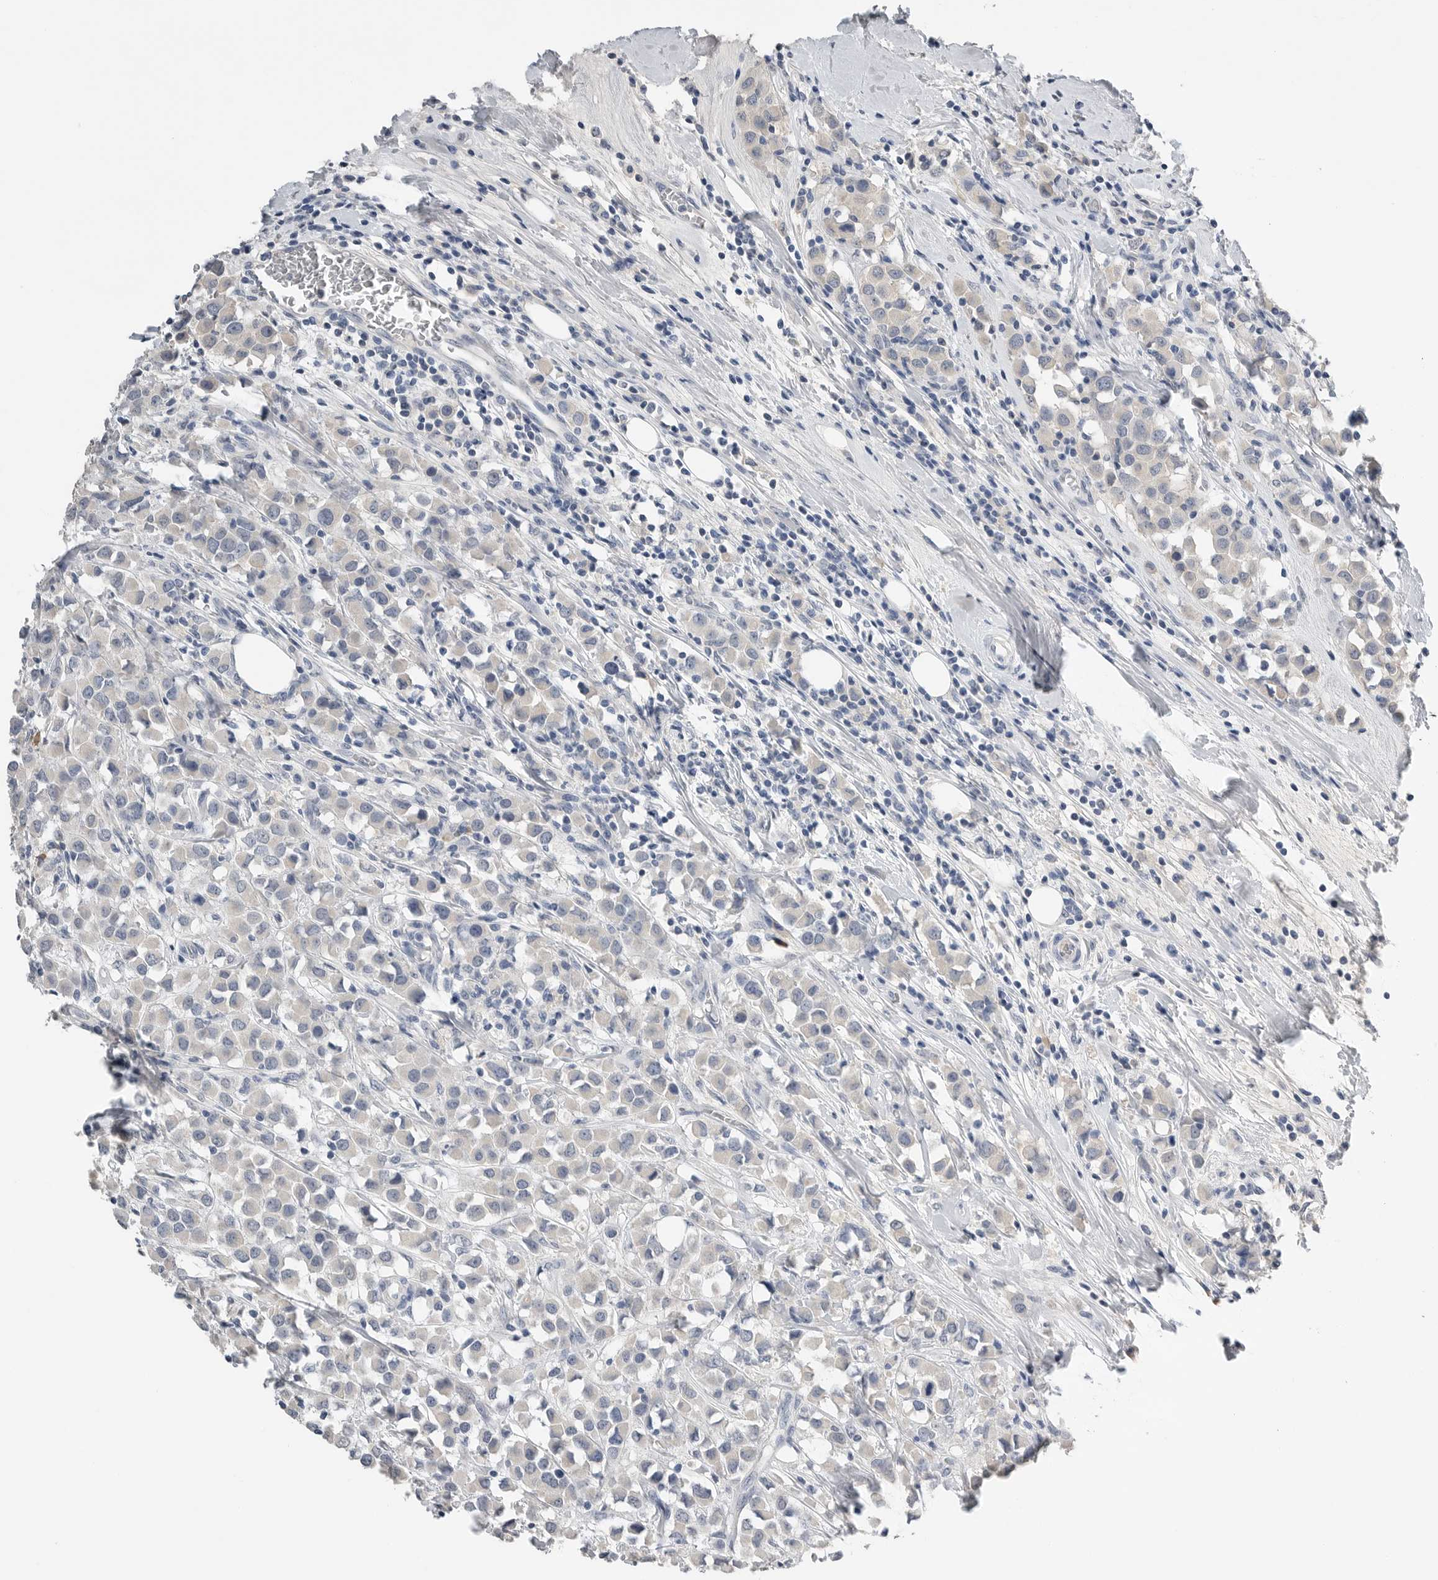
{"staining": {"intensity": "negative", "quantity": "none", "location": "none"}, "tissue": "breast cancer", "cell_type": "Tumor cells", "image_type": "cancer", "snomed": [{"axis": "morphology", "description": "Duct carcinoma"}, {"axis": "topography", "description": "Breast"}], "caption": "Immunohistochemistry of human intraductal carcinoma (breast) demonstrates no staining in tumor cells. (Brightfield microscopy of DAB (3,3'-diaminobenzidine) IHC at high magnification).", "gene": "FABP6", "patient": {"sex": "female", "age": 61}}